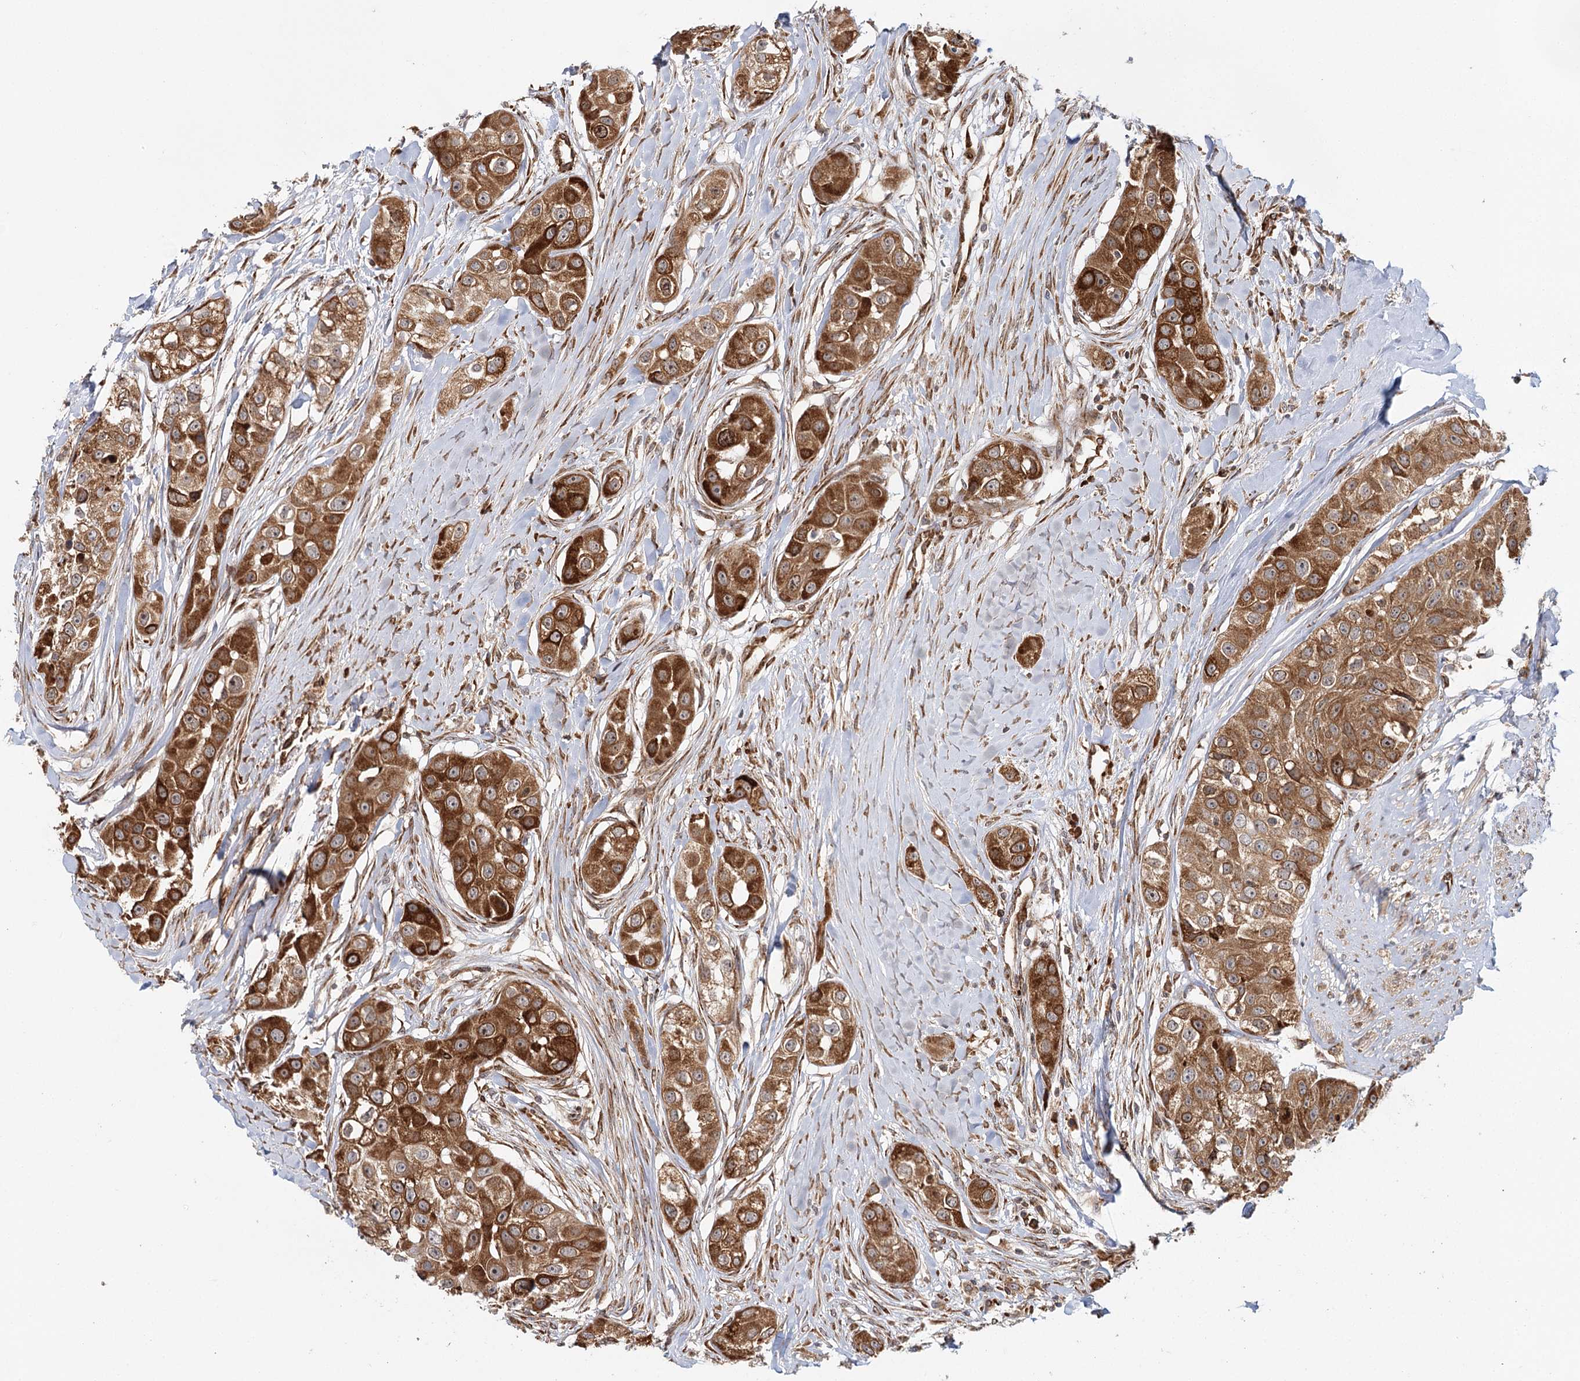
{"staining": {"intensity": "strong", "quantity": ">75%", "location": "cytoplasmic/membranous"}, "tissue": "head and neck cancer", "cell_type": "Tumor cells", "image_type": "cancer", "snomed": [{"axis": "morphology", "description": "Normal tissue, NOS"}, {"axis": "morphology", "description": "Squamous cell carcinoma, NOS"}, {"axis": "topography", "description": "Skeletal muscle"}, {"axis": "topography", "description": "Head-Neck"}], "caption": "High-magnification brightfield microscopy of head and neck cancer stained with DAB (brown) and counterstained with hematoxylin (blue). tumor cells exhibit strong cytoplasmic/membranous expression is appreciated in about>75% of cells. (DAB IHC with brightfield microscopy, high magnification).", "gene": "MKNK1", "patient": {"sex": "male", "age": 51}}